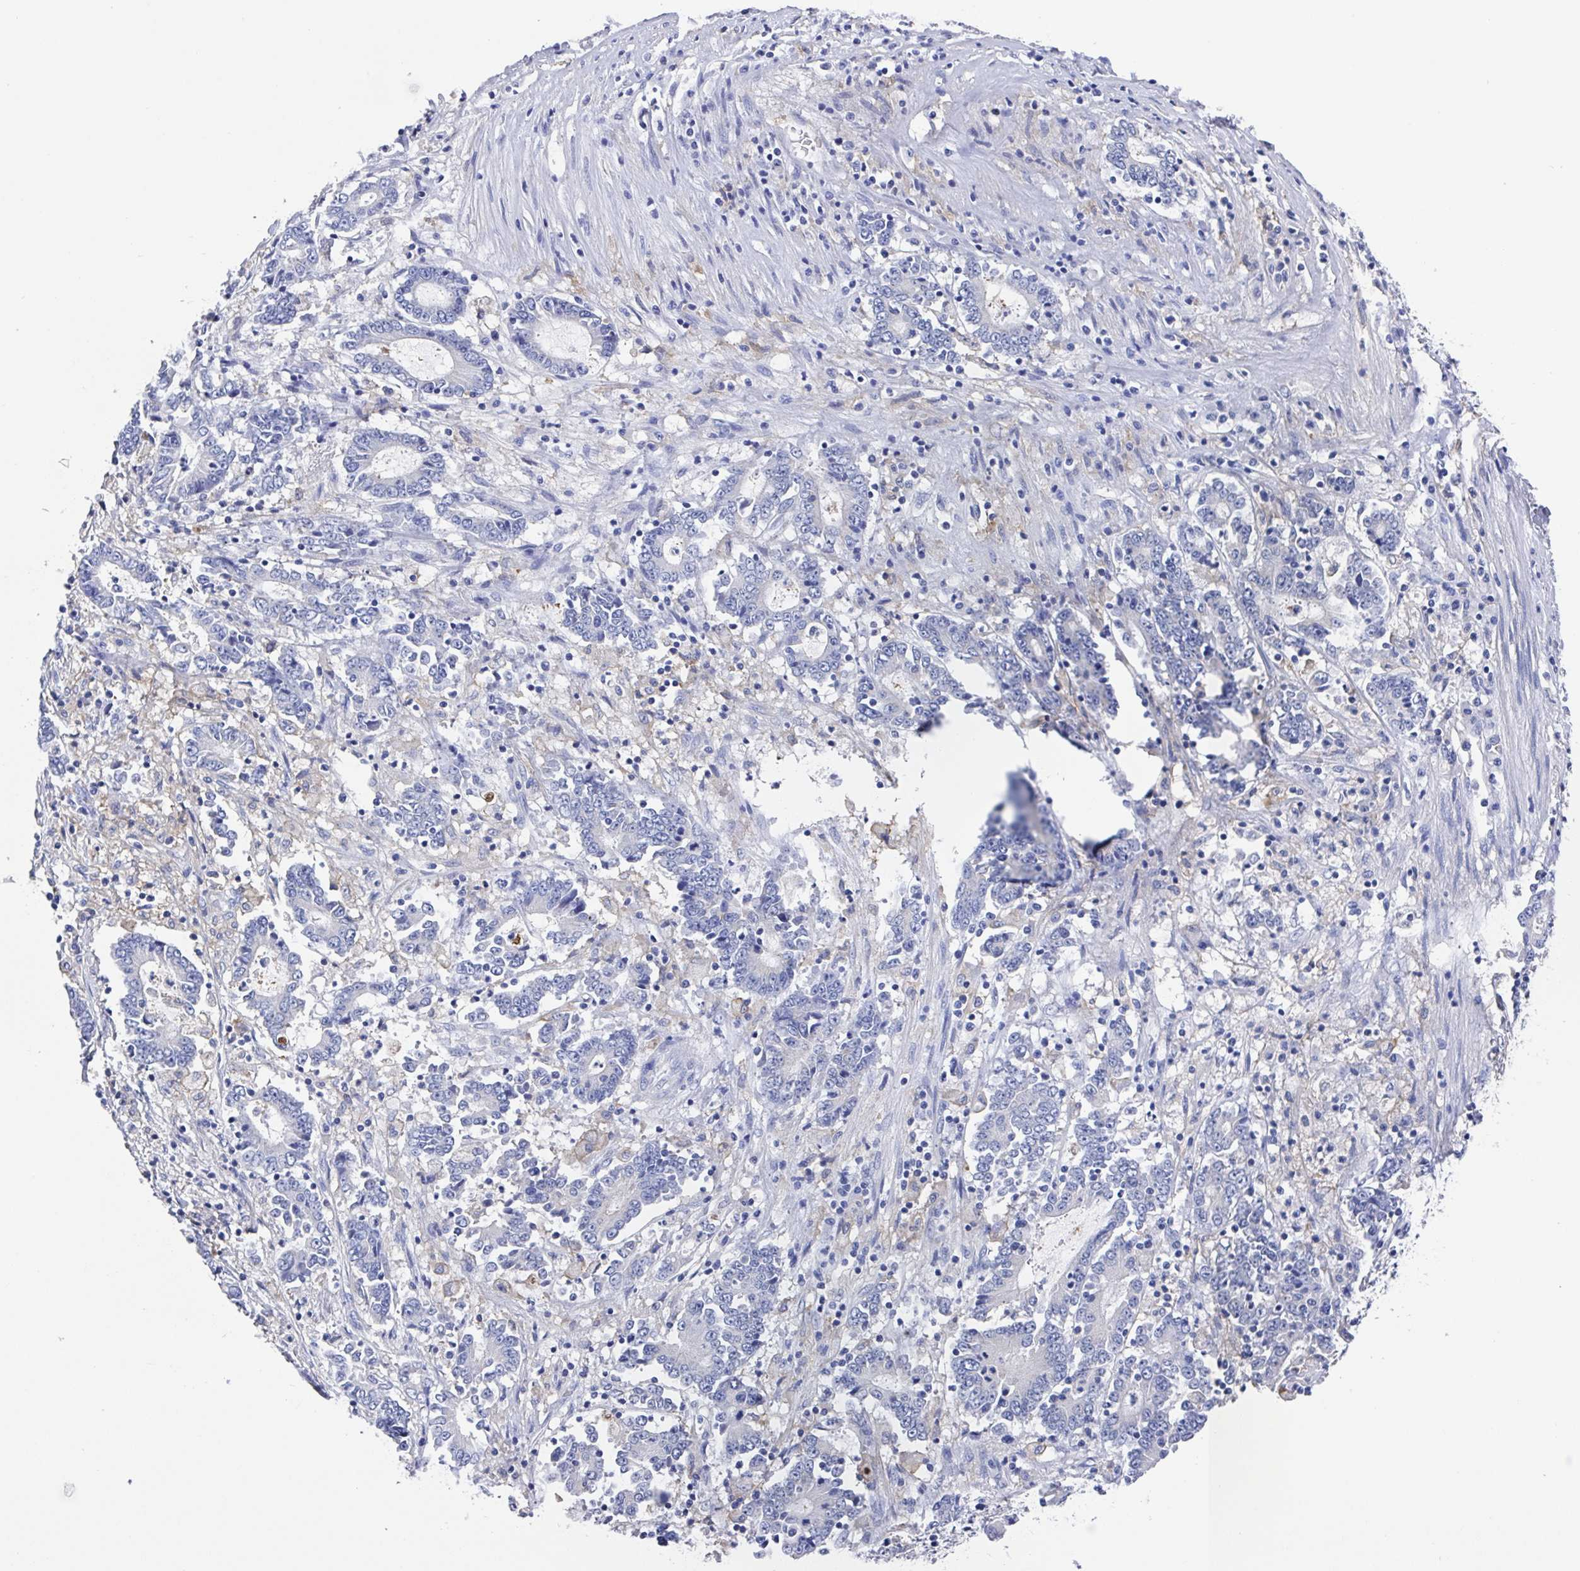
{"staining": {"intensity": "negative", "quantity": "none", "location": "none"}, "tissue": "stomach cancer", "cell_type": "Tumor cells", "image_type": "cancer", "snomed": [{"axis": "morphology", "description": "Adenocarcinoma, NOS"}, {"axis": "topography", "description": "Stomach, upper"}], "caption": "This is a image of IHC staining of stomach cancer, which shows no expression in tumor cells.", "gene": "FCGR3A", "patient": {"sex": "male", "age": 68}}